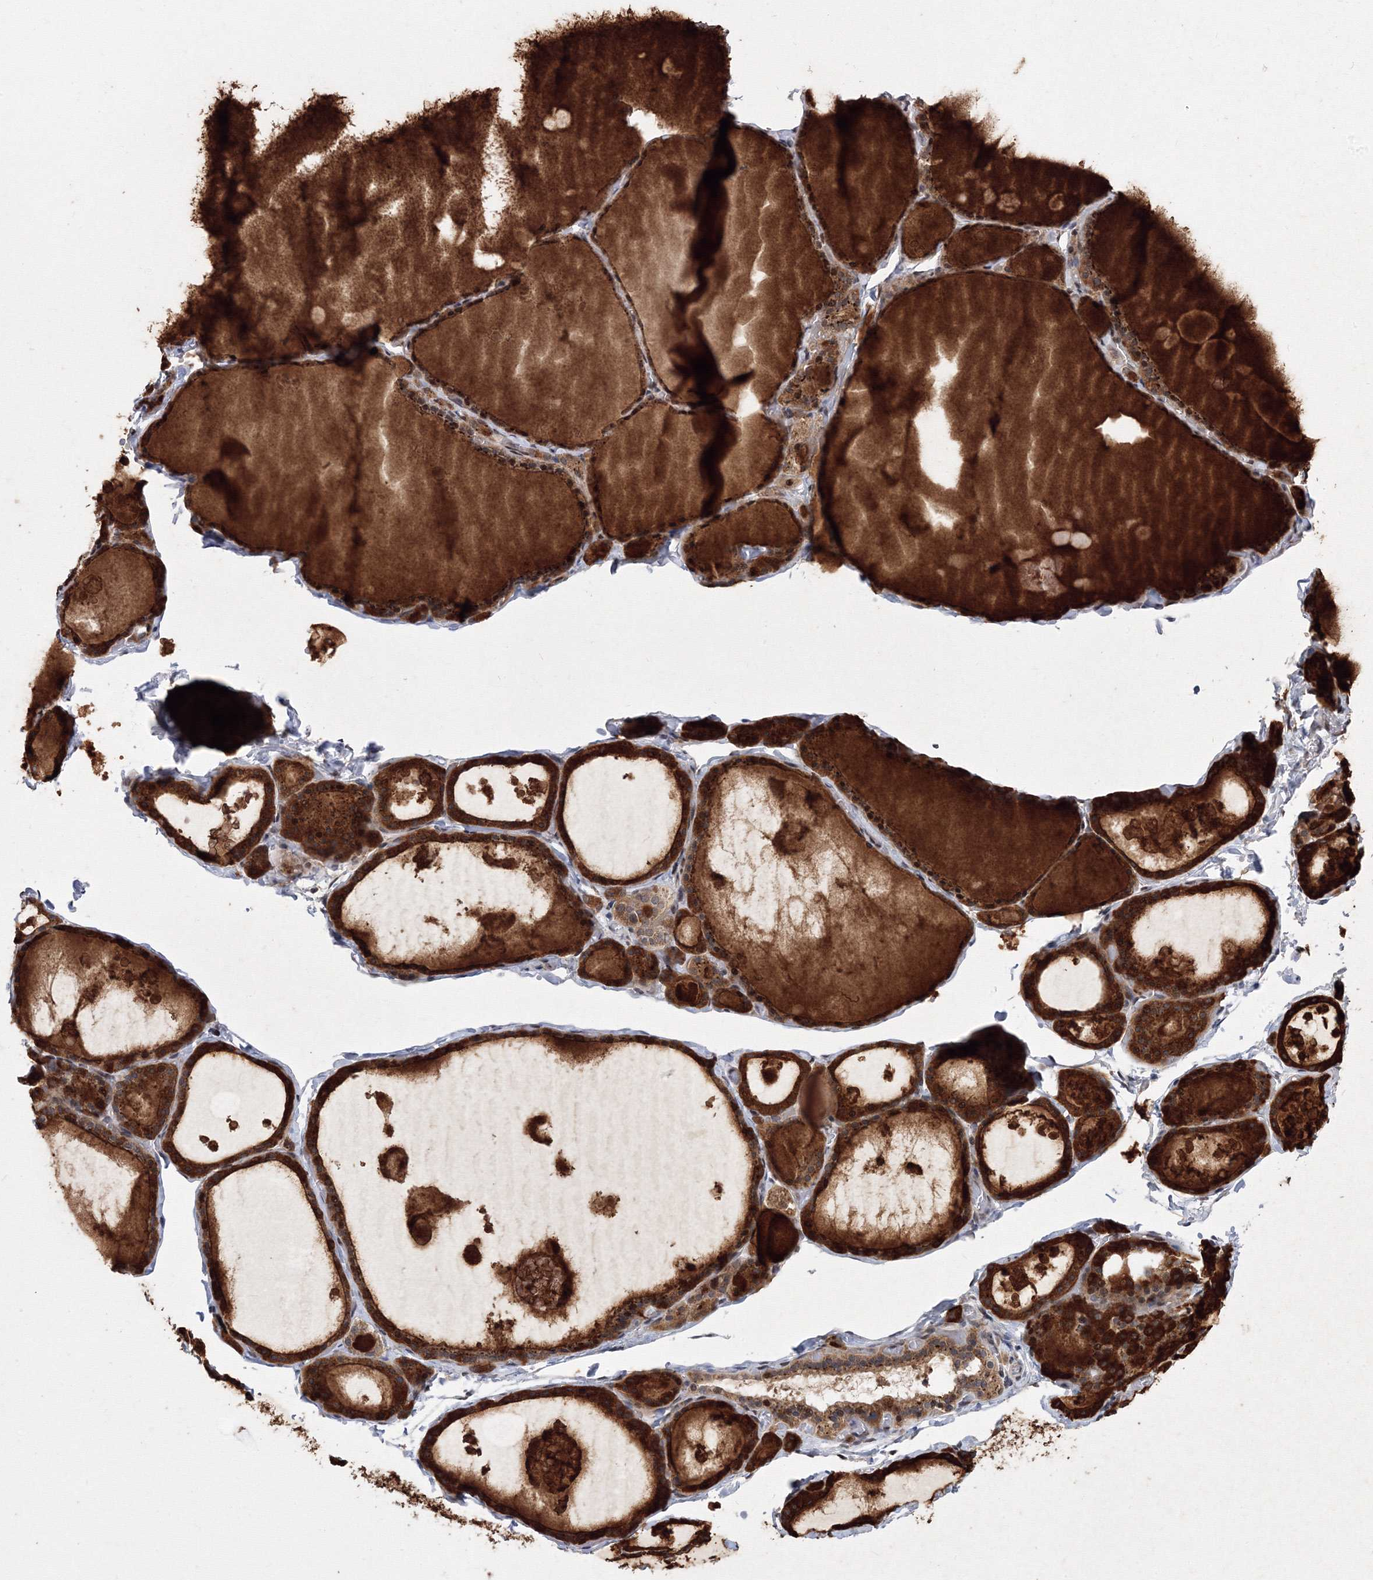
{"staining": {"intensity": "strong", "quantity": ">75%", "location": "cytoplasmic/membranous"}, "tissue": "thyroid gland", "cell_type": "Glandular cells", "image_type": "normal", "snomed": [{"axis": "morphology", "description": "Normal tissue, NOS"}, {"axis": "topography", "description": "Thyroid gland"}], "caption": "Protein staining of normal thyroid gland exhibits strong cytoplasmic/membranous staining in approximately >75% of glandular cells.", "gene": "GPN1", "patient": {"sex": "male", "age": 56}}